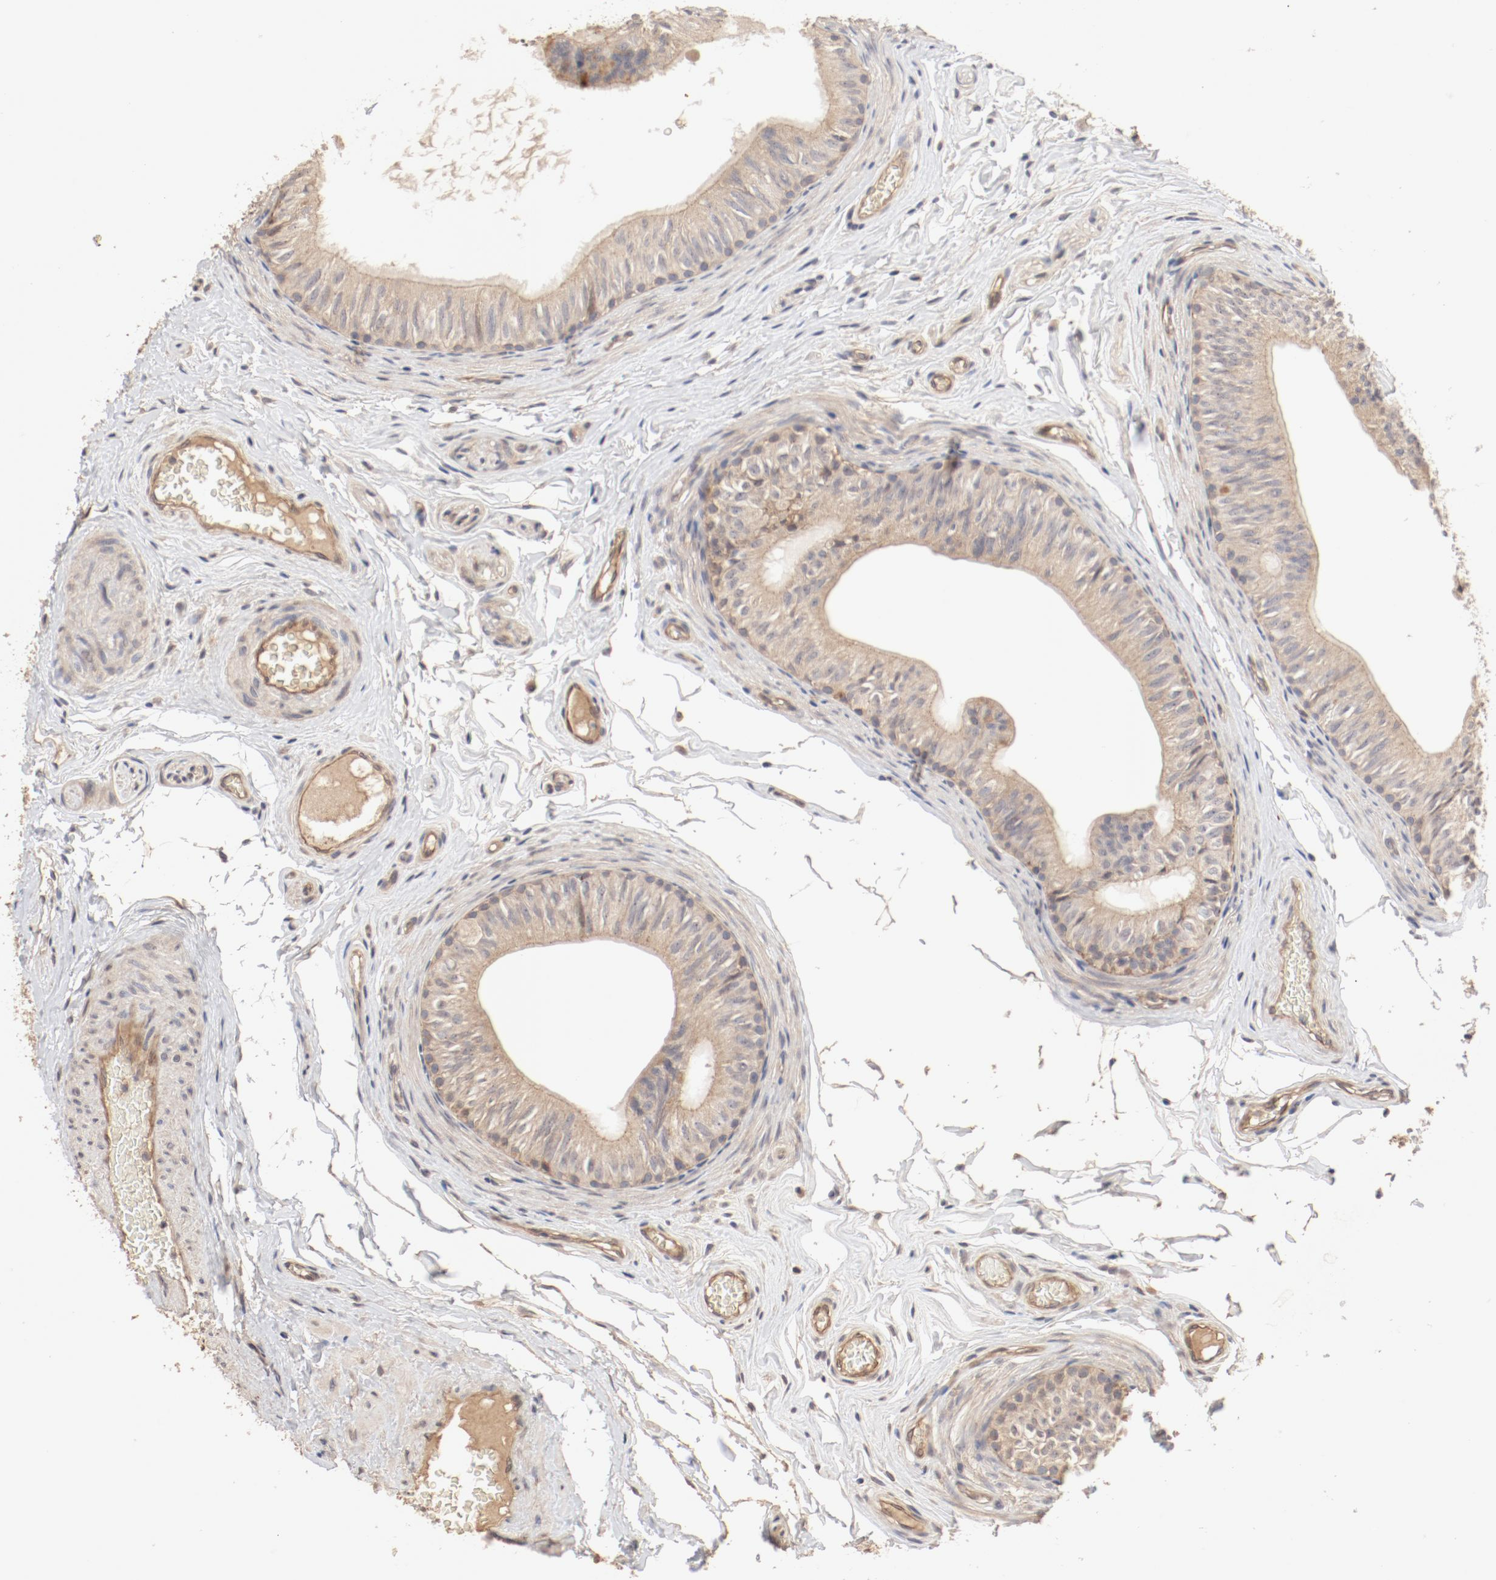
{"staining": {"intensity": "moderate", "quantity": ">75%", "location": "cytoplasmic/membranous"}, "tissue": "epididymis", "cell_type": "Glandular cells", "image_type": "normal", "snomed": [{"axis": "morphology", "description": "Normal tissue, NOS"}, {"axis": "topography", "description": "Testis"}, {"axis": "topography", "description": "Epididymis"}], "caption": "Glandular cells display medium levels of moderate cytoplasmic/membranous positivity in approximately >75% of cells in normal epididymis. The staining was performed using DAB to visualize the protein expression in brown, while the nuclei were stained in blue with hematoxylin (Magnification: 20x).", "gene": "IL3RA", "patient": {"sex": "male", "age": 36}}